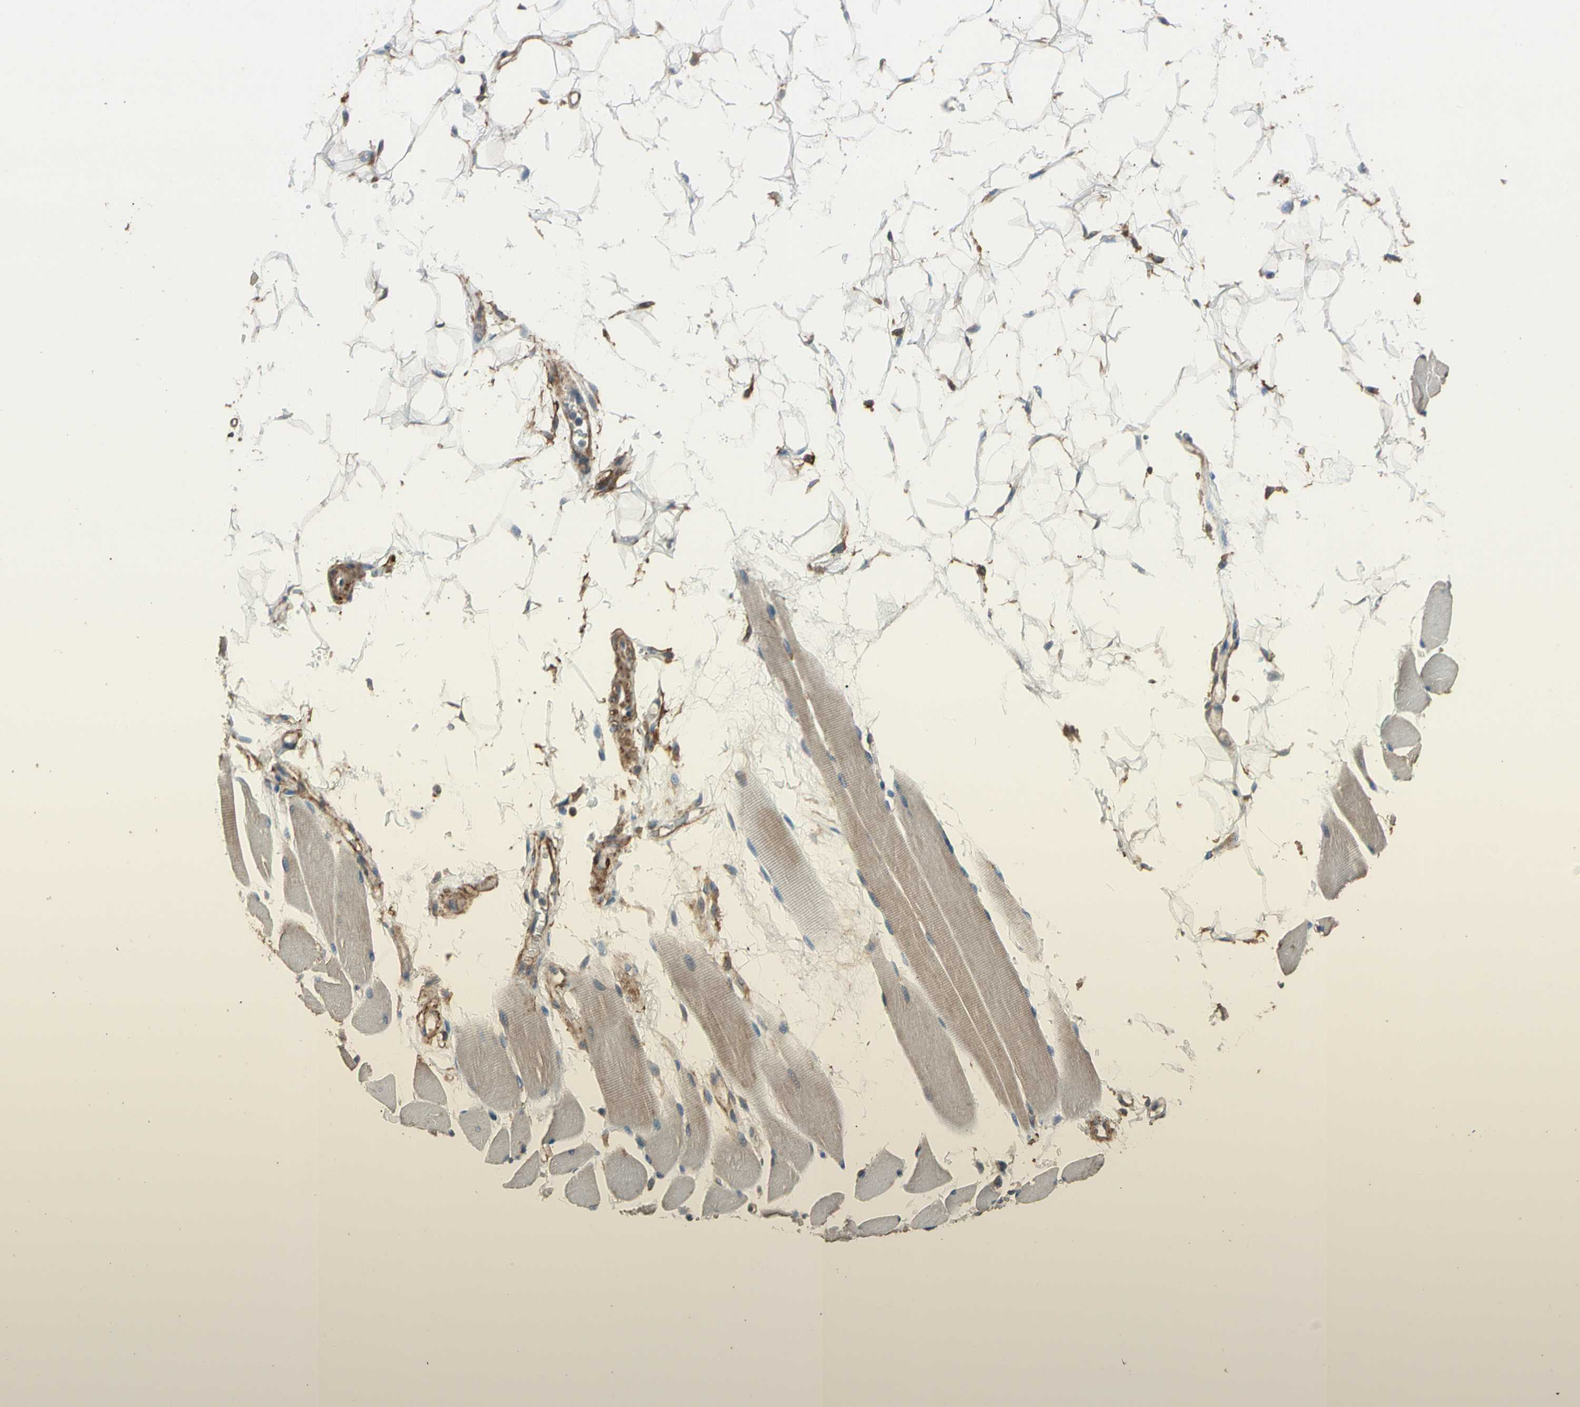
{"staining": {"intensity": "weak", "quantity": ">75%", "location": "cytoplasmic/membranous"}, "tissue": "skeletal muscle", "cell_type": "Myocytes", "image_type": "normal", "snomed": [{"axis": "morphology", "description": "Normal tissue, NOS"}, {"axis": "topography", "description": "Skeletal muscle"}, {"axis": "topography", "description": "Oral tissue"}, {"axis": "topography", "description": "Peripheral nerve tissue"}], "caption": "This micrograph shows normal skeletal muscle stained with immunohistochemistry to label a protein in brown. The cytoplasmic/membranous of myocytes show weak positivity for the protein. Nuclei are counter-stained blue.", "gene": "SUSD2", "patient": {"sex": "female", "age": 84}}